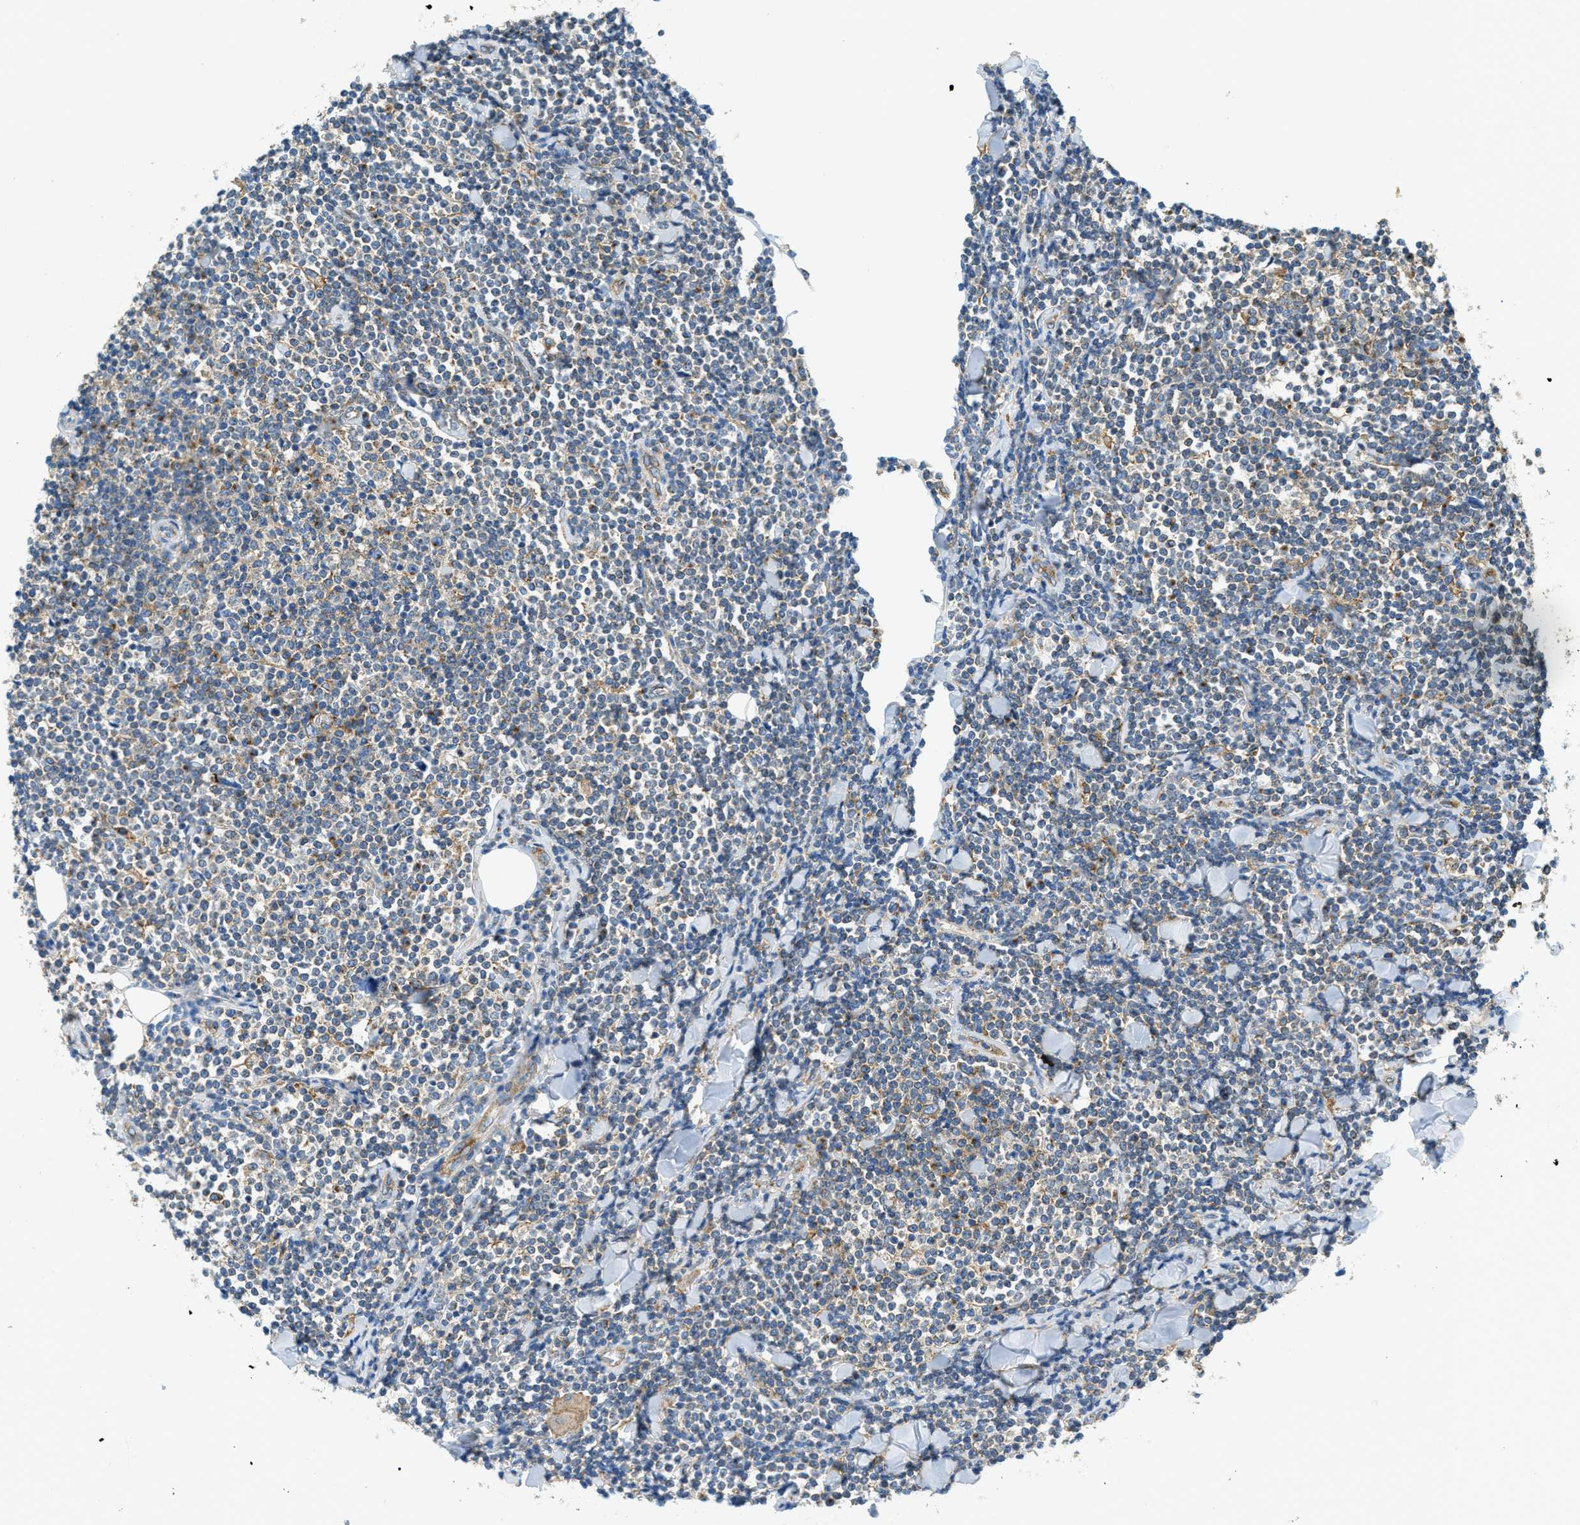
{"staining": {"intensity": "moderate", "quantity": "25%-75%", "location": "cytoplasmic/membranous"}, "tissue": "lymphoma", "cell_type": "Tumor cells", "image_type": "cancer", "snomed": [{"axis": "morphology", "description": "Malignant lymphoma, non-Hodgkin's type, Low grade"}, {"axis": "topography", "description": "Soft tissue"}], "caption": "Brown immunohistochemical staining in lymphoma reveals moderate cytoplasmic/membranous staining in about 25%-75% of tumor cells.", "gene": "AP2B1", "patient": {"sex": "male", "age": 92}}